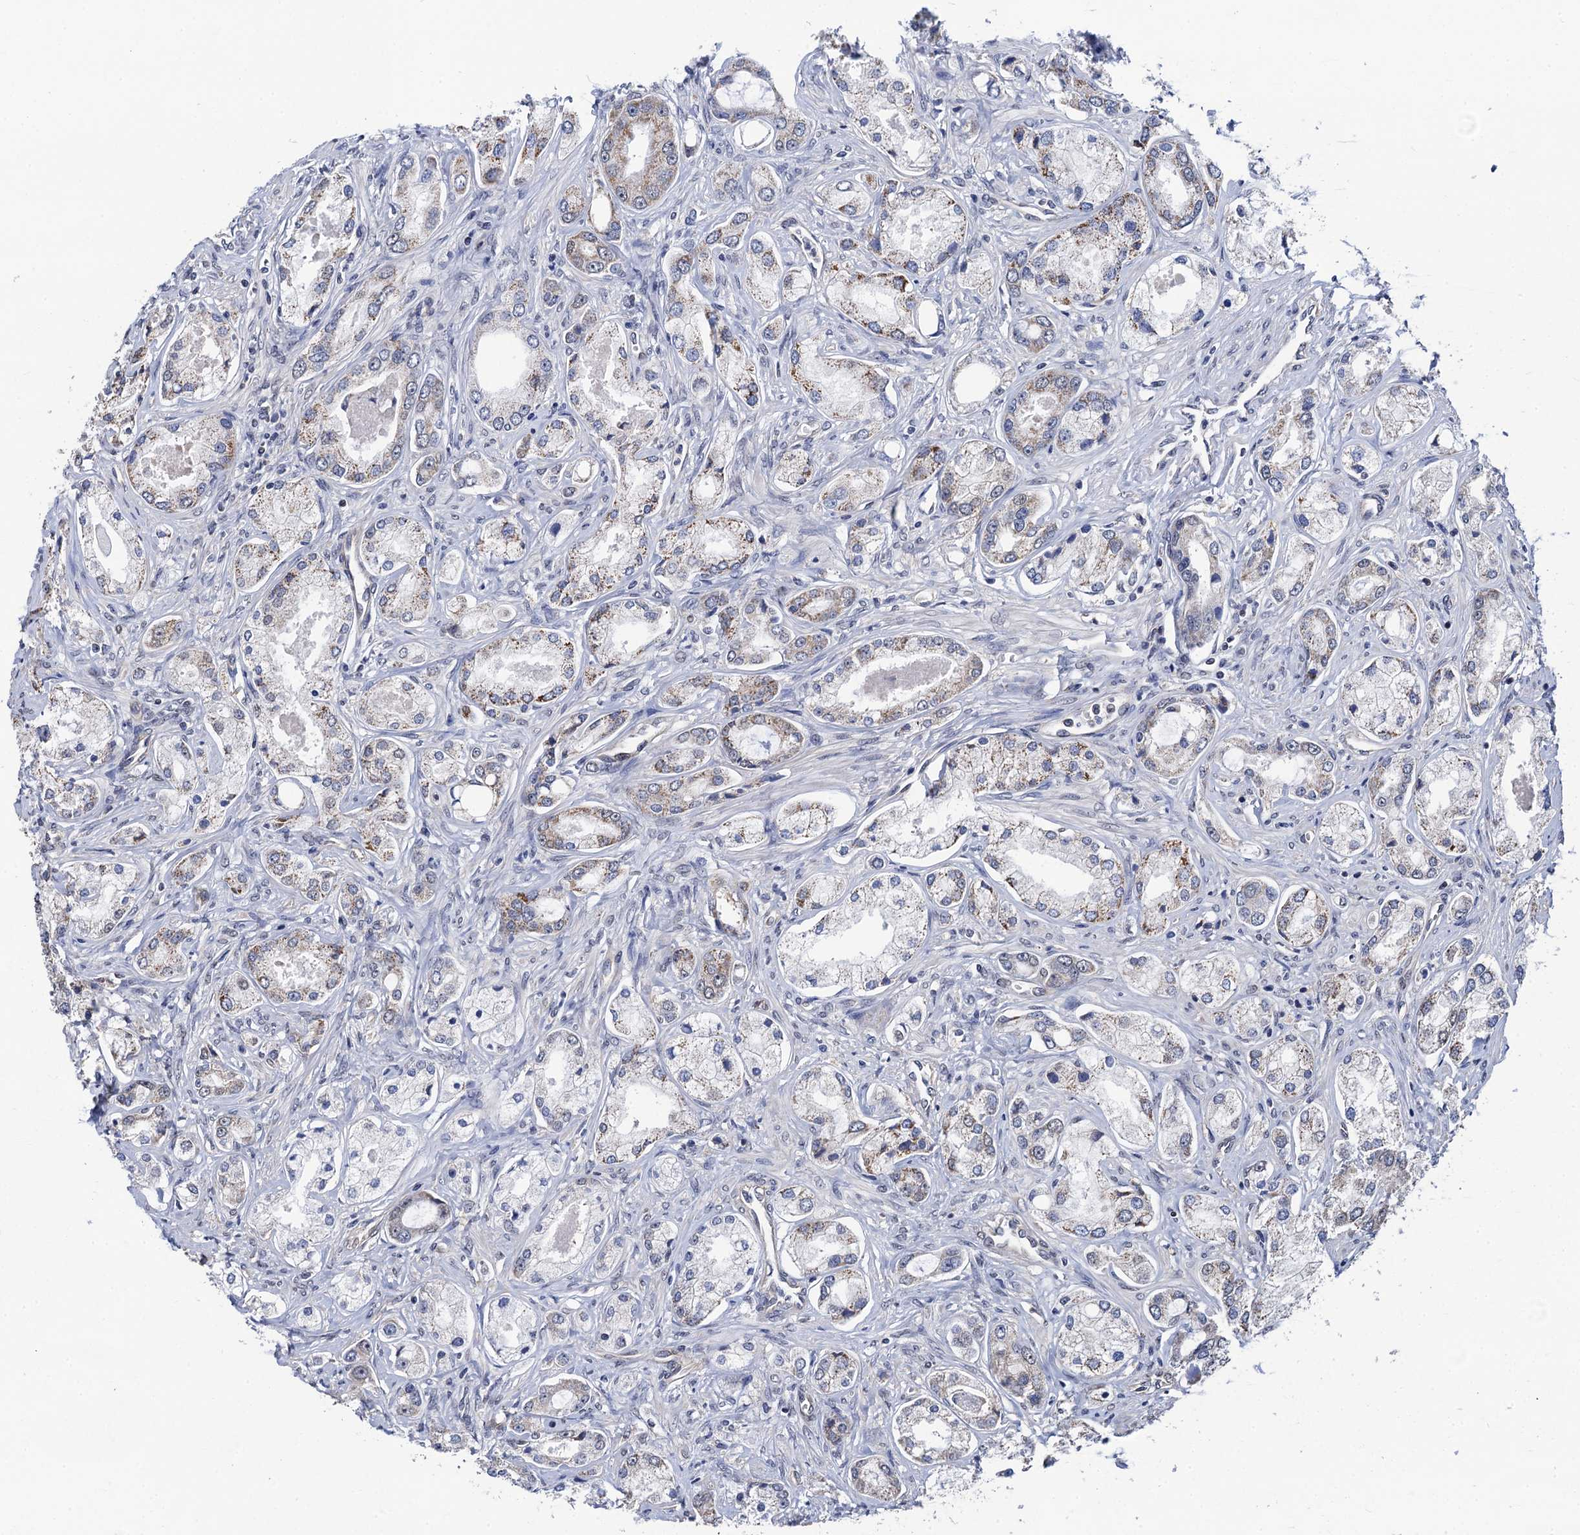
{"staining": {"intensity": "weak", "quantity": "25%-75%", "location": "cytoplasmic/membranous"}, "tissue": "prostate cancer", "cell_type": "Tumor cells", "image_type": "cancer", "snomed": [{"axis": "morphology", "description": "Adenocarcinoma, Low grade"}, {"axis": "topography", "description": "Prostate"}], "caption": "Weak cytoplasmic/membranous protein expression is present in about 25%-75% of tumor cells in prostate adenocarcinoma (low-grade).", "gene": "PTCD3", "patient": {"sex": "male", "age": 68}}